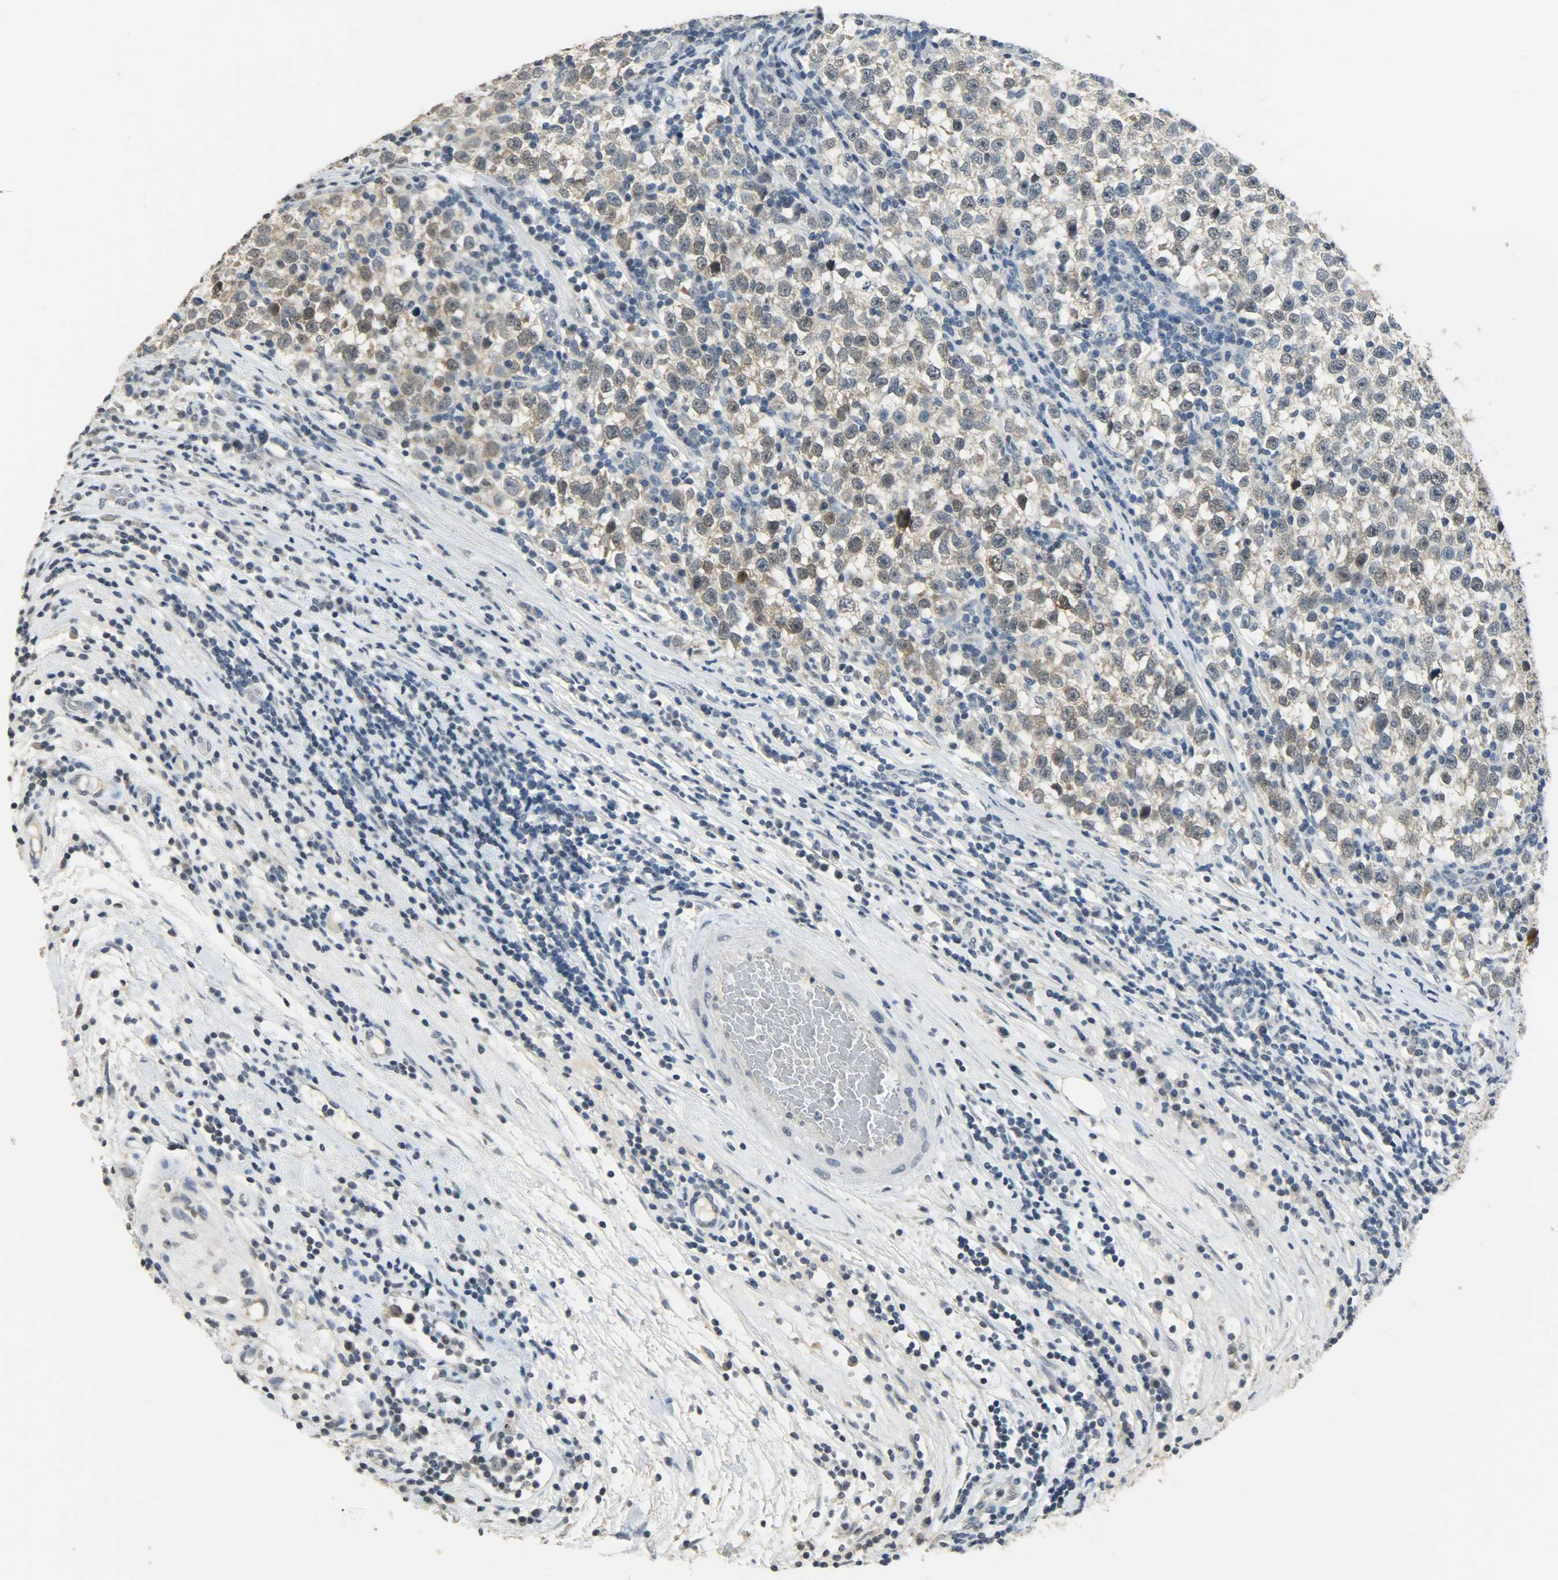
{"staining": {"intensity": "weak", "quantity": ">75%", "location": "cytoplasmic/membranous,nuclear"}, "tissue": "testis cancer", "cell_type": "Tumor cells", "image_type": "cancer", "snomed": [{"axis": "morphology", "description": "Seminoma, NOS"}, {"axis": "topography", "description": "Testis"}], "caption": "A high-resolution photomicrograph shows immunohistochemistry staining of testis seminoma, which shows weak cytoplasmic/membranous and nuclear expression in about >75% of tumor cells.", "gene": "DNAJB6", "patient": {"sex": "male", "age": 43}}